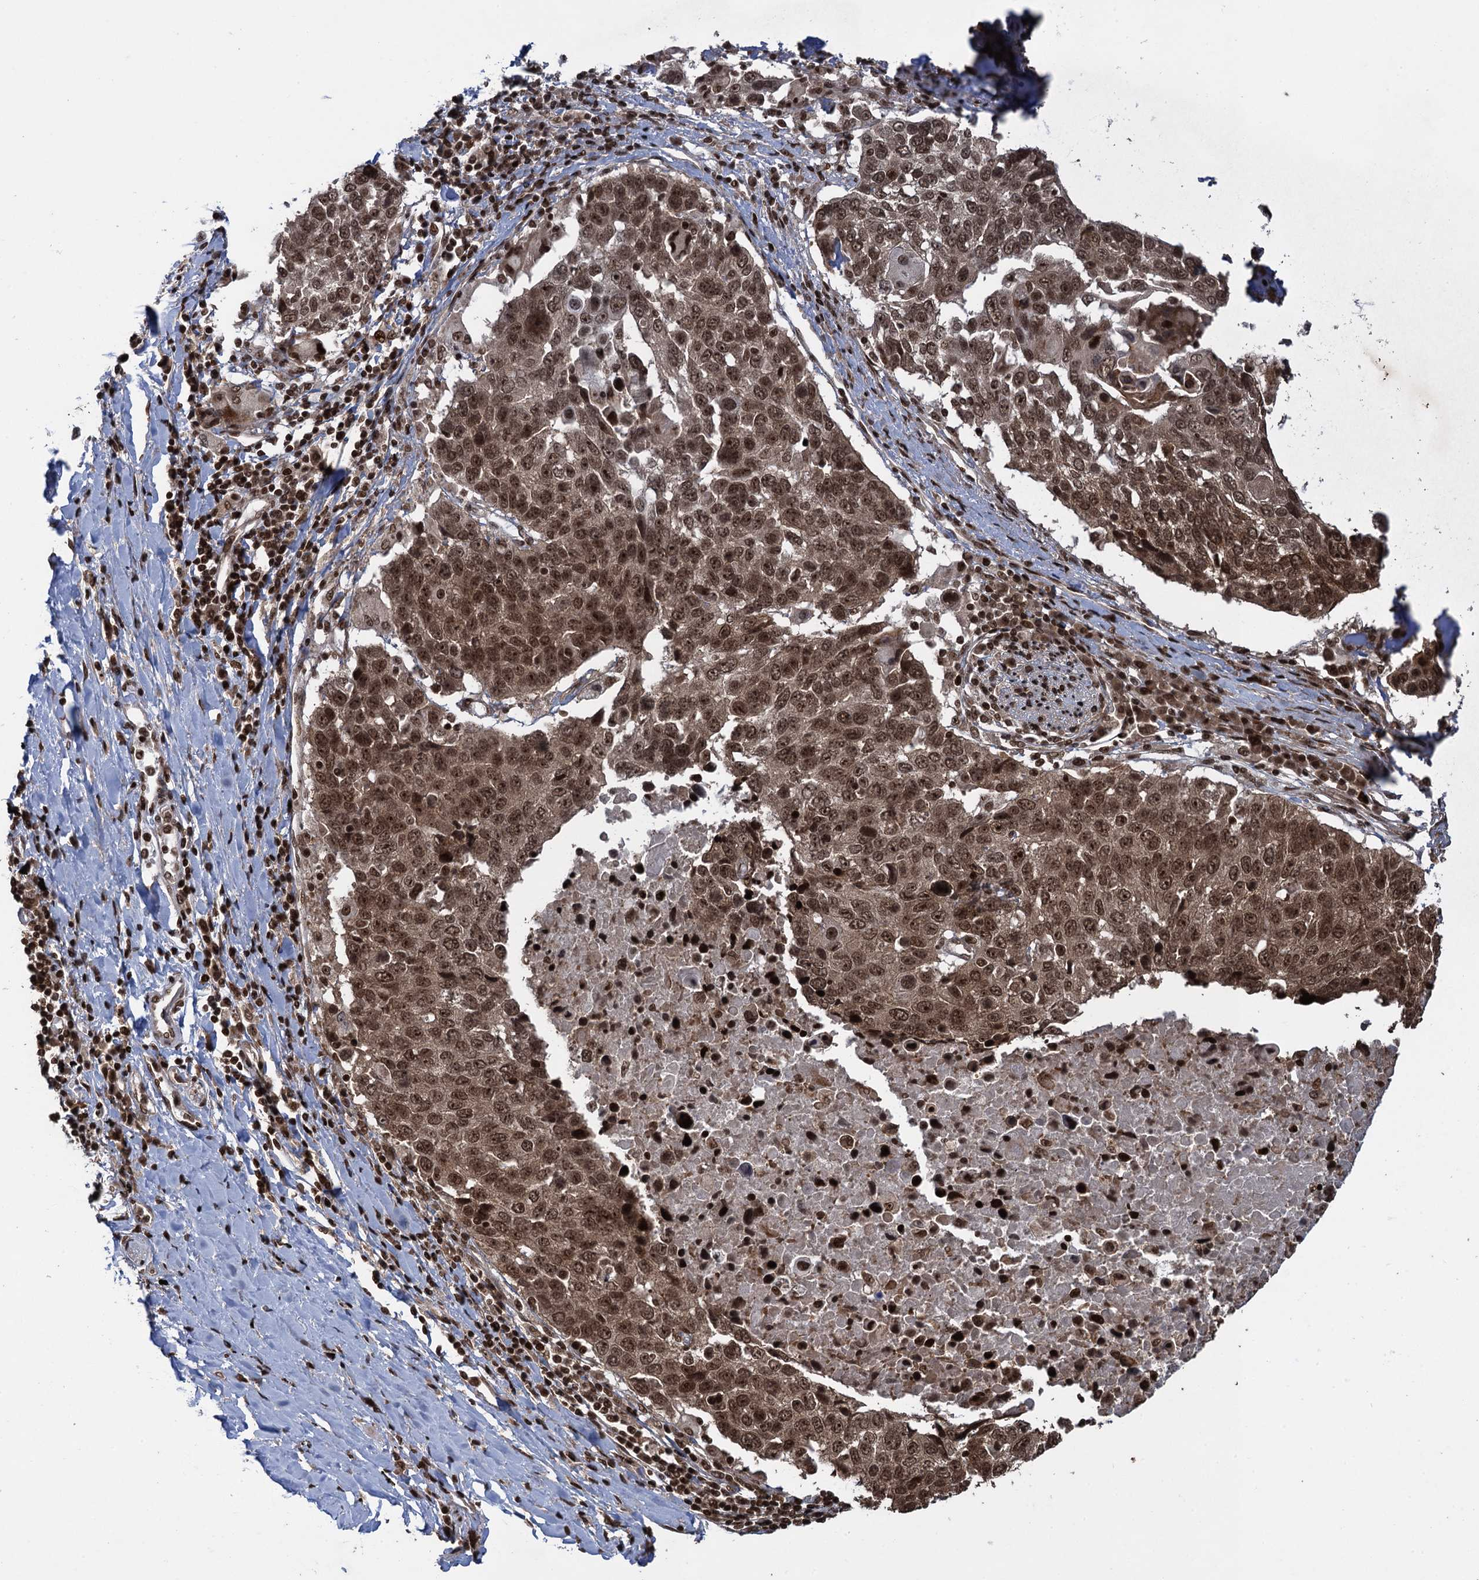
{"staining": {"intensity": "strong", "quantity": ">75%", "location": "cytoplasmic/membranous,nuclear"}, "tissue": "lung cancer", "cell_type": "Tumor cells", "image_type": "cancer", "snomed": [{"axis": "morphology", "description": "Squamous cell carcinoma, NOS"}, {"axis": "topography", "description": "Lung"}], "caption": "This image displays lung cancer (squamous cell carcinoma) stained with immunohistochemistry to label a protein in brown. The cytoplasmic/membranous and nuclear of tumor cells show strong positivity for the protein. Nuclei are counter-stained blue.", "gene": "ZNF169", "patient": {"sex": "male", "age": 66}}